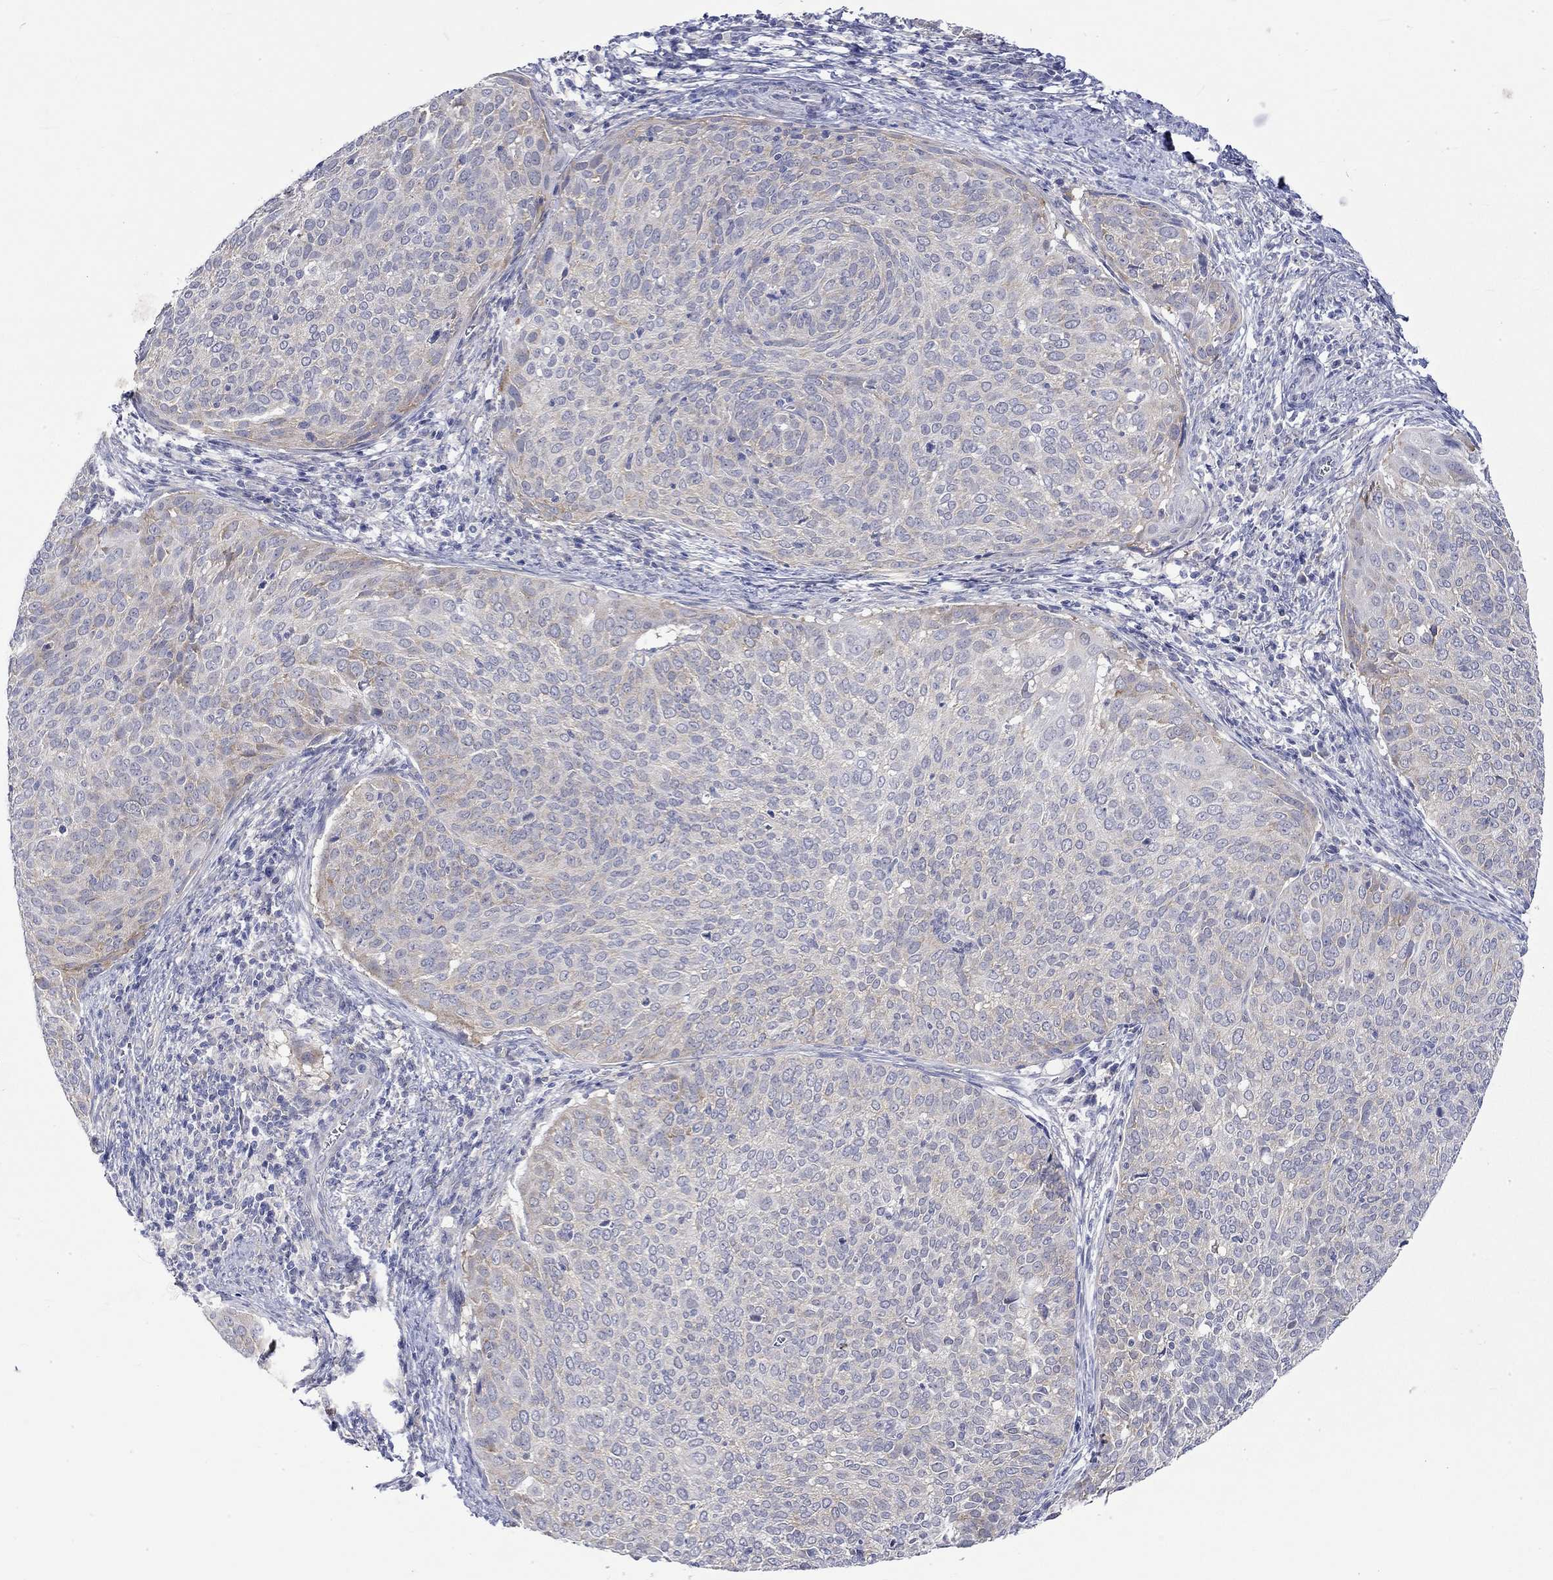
{"staining": {"intensity": "weak", "quantity": "<25%", "location": "cytoplasmic/membranous"}, "tissue": "cervical cancer", "cell_type": "Tumor cells", "image_type": "cancer", "snomed": [{"axis": "morphology", "description": "Squamous cell carcinoma, NOS"}, {"axis": "topography", "description": "Cervix"}], "caption": "An image of human squamous cell carcinoma (cervical) is negative for staining in tumor cells.", "gene": "CERS1", "patient": {"sex": "female", "age": 39}}